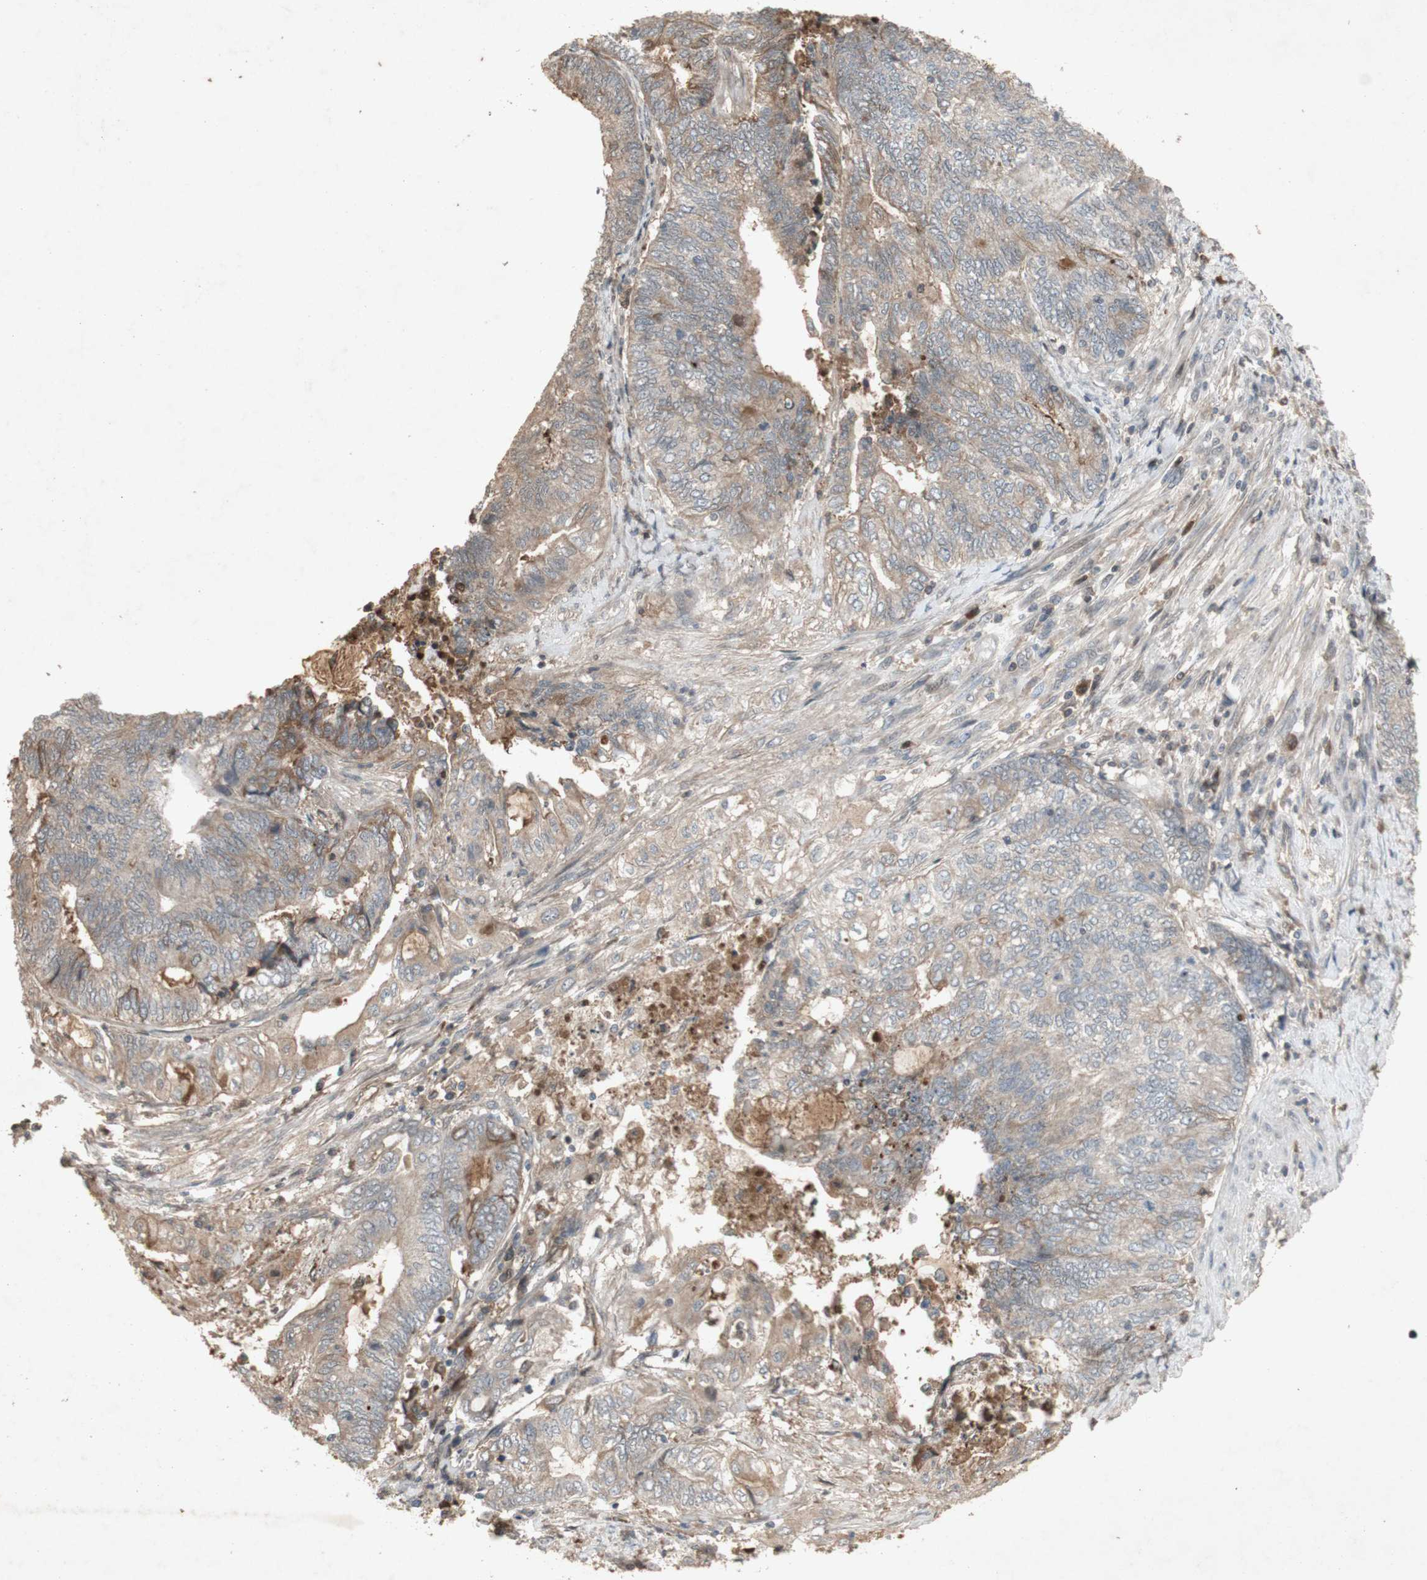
{"staining": {"intensity": "weak", "quantity": "<25%", "location": "cytoplasmic/membranous"}, "tissue": "endometrial cancer", "cell_type": "Tumor cells", "image_type": "cancer", "snomed": [{"axis": "morphology", "description": "Adenocarcinoma, NOS"}, {"axis": "topography", "description": "Uterus"}, {"axis": "topography", "description": "Endometrium"}], "caption": "Immunohistochemistry (IHC) image of neoplastic tissue: adenocarcinoma (endometrial) stained with DAB reveals no significant protein positivity in tumor cells.", "gene": "NRG4", "patient": {"sex": "female", "age": 70}}